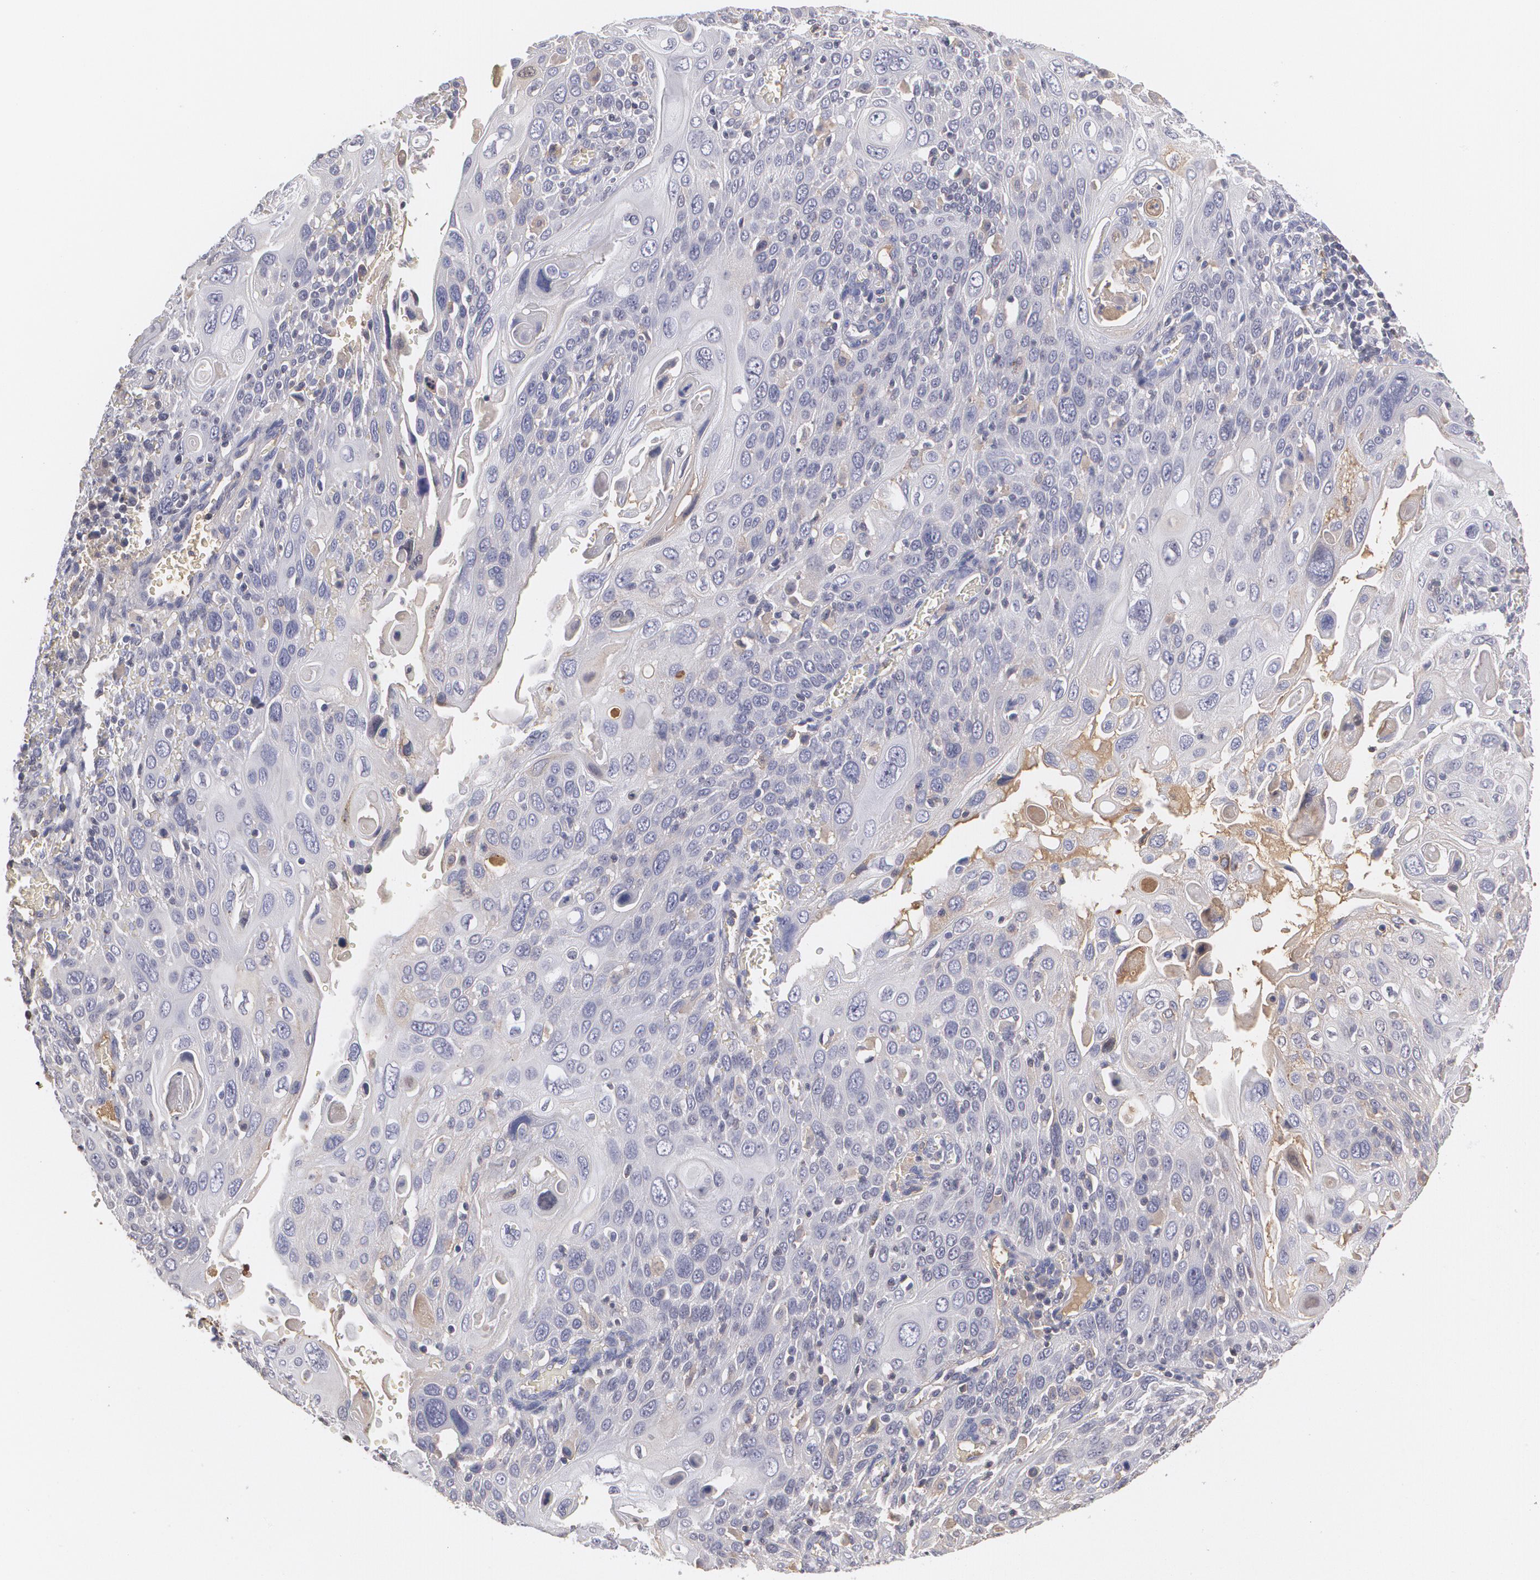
{"staining": {"intensity": "negative", "quantity": "none", "location": "none"}, "tissue": "cervical cancer", "cell_type": "Tumor cells", "image_type": "cancer", "snomed": [{"axis": "morphology", "description": "Squamous cell carcinoma, NOS"}, {"axis": "topography", "description": "Cervix"}], "caption": "Immunohistochemistry (IHC) of human cervical cancer exhibits no expression in tumor cells. (DAB immunohistochemistry (IHC) visualized using brightfield microscopy, high magnification).", "gene": "SERPINA1", "patient": {"sex": "female", "age": 54}}